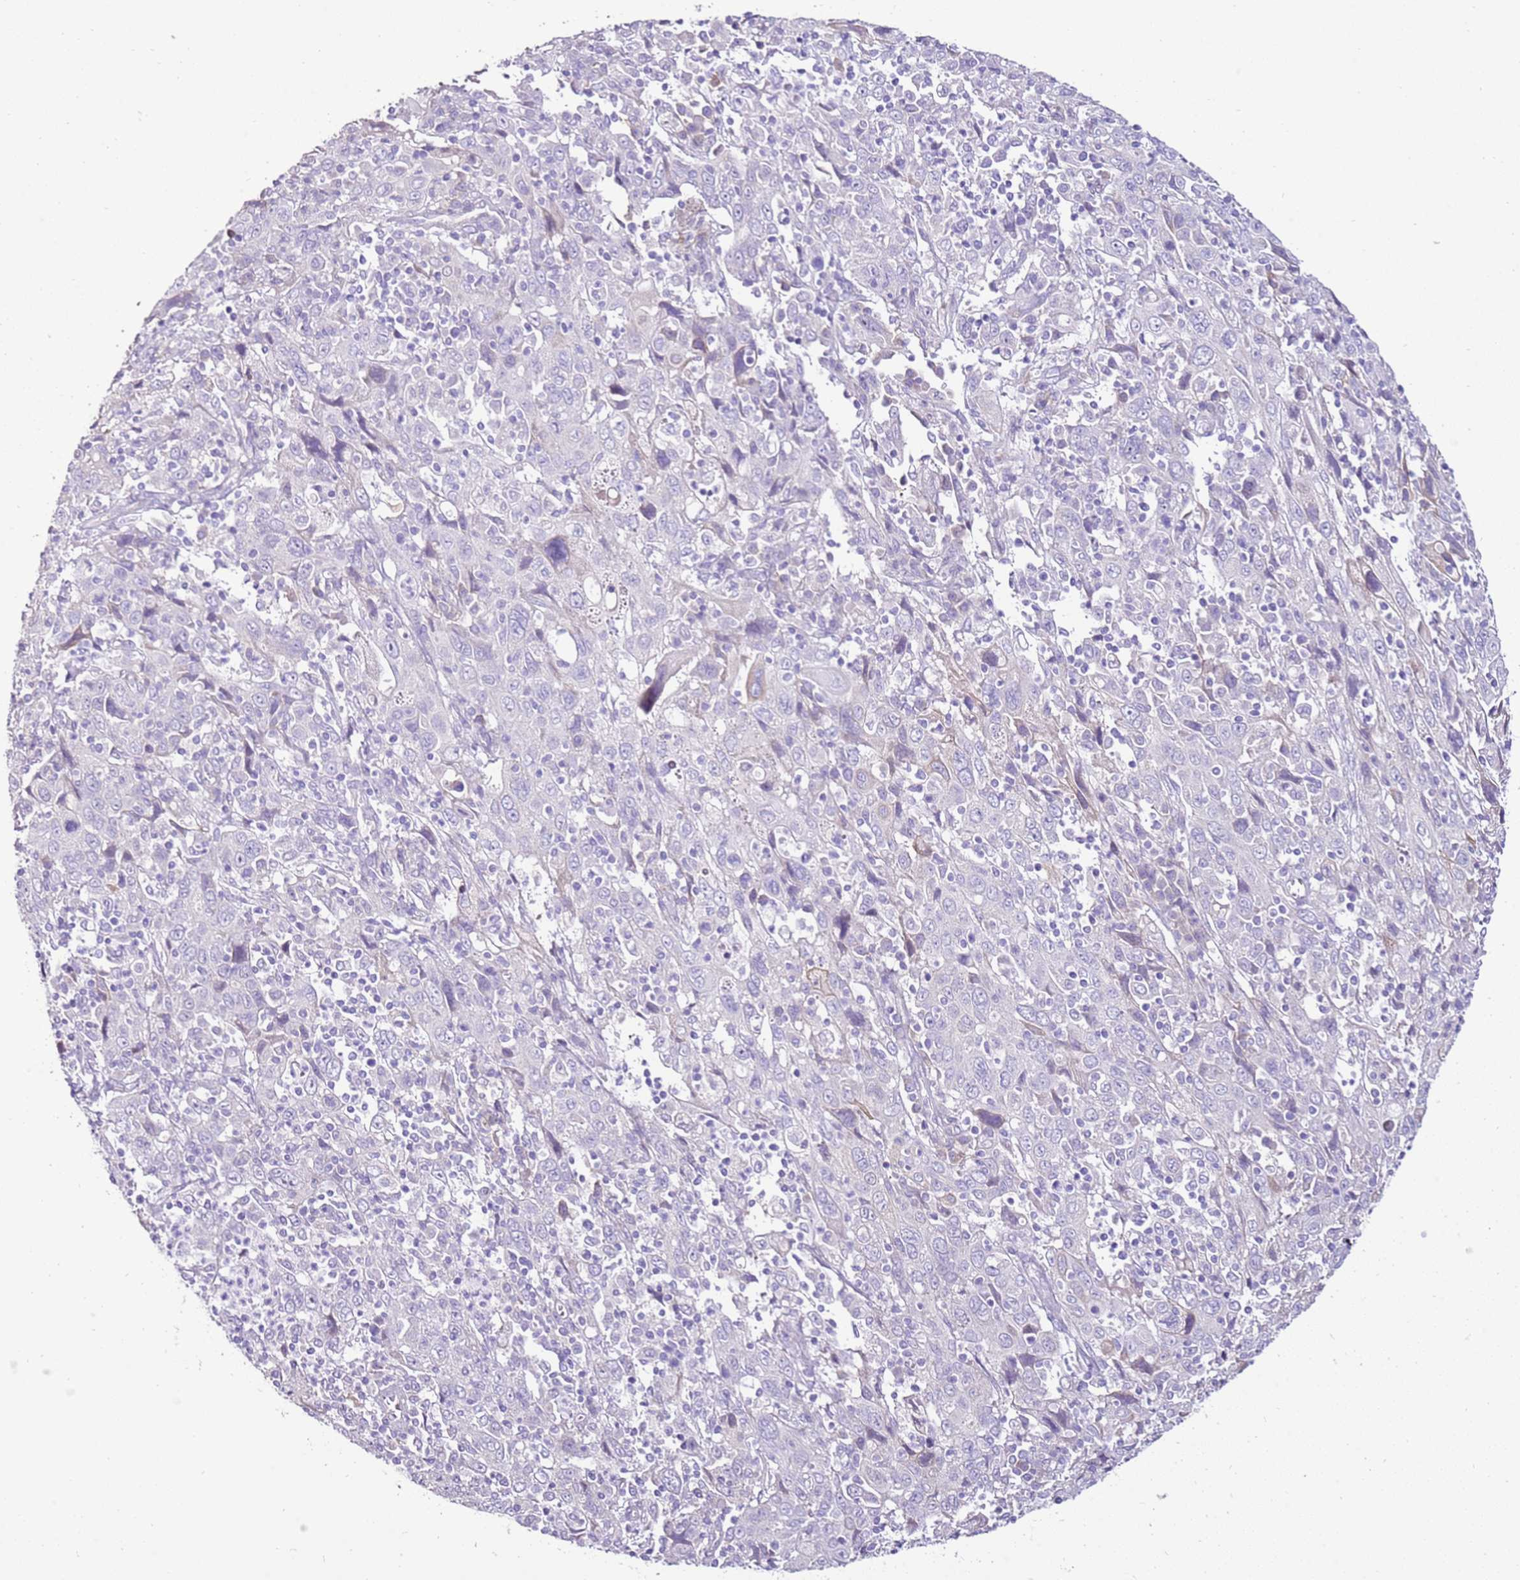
{"staining": {"intensity": "negative", "quantity": "none", "location": "none"}, "tissue": "cervical cancer", "cell_type": "Tumor cells", "image_type": "cancer", "snomed": [{"axis": "morphology", "description": "Squamous cell carcinoma, NOS"}, {"axis": "topography", "description": "Cervix"}], "caption": "Cervical squamous cell carcinoma stained for a protein using immunohistochemistry exhibits no staining tumor cells.", "gene": "SLC38A5", "patient": {"sex": "female", "age": 46}}